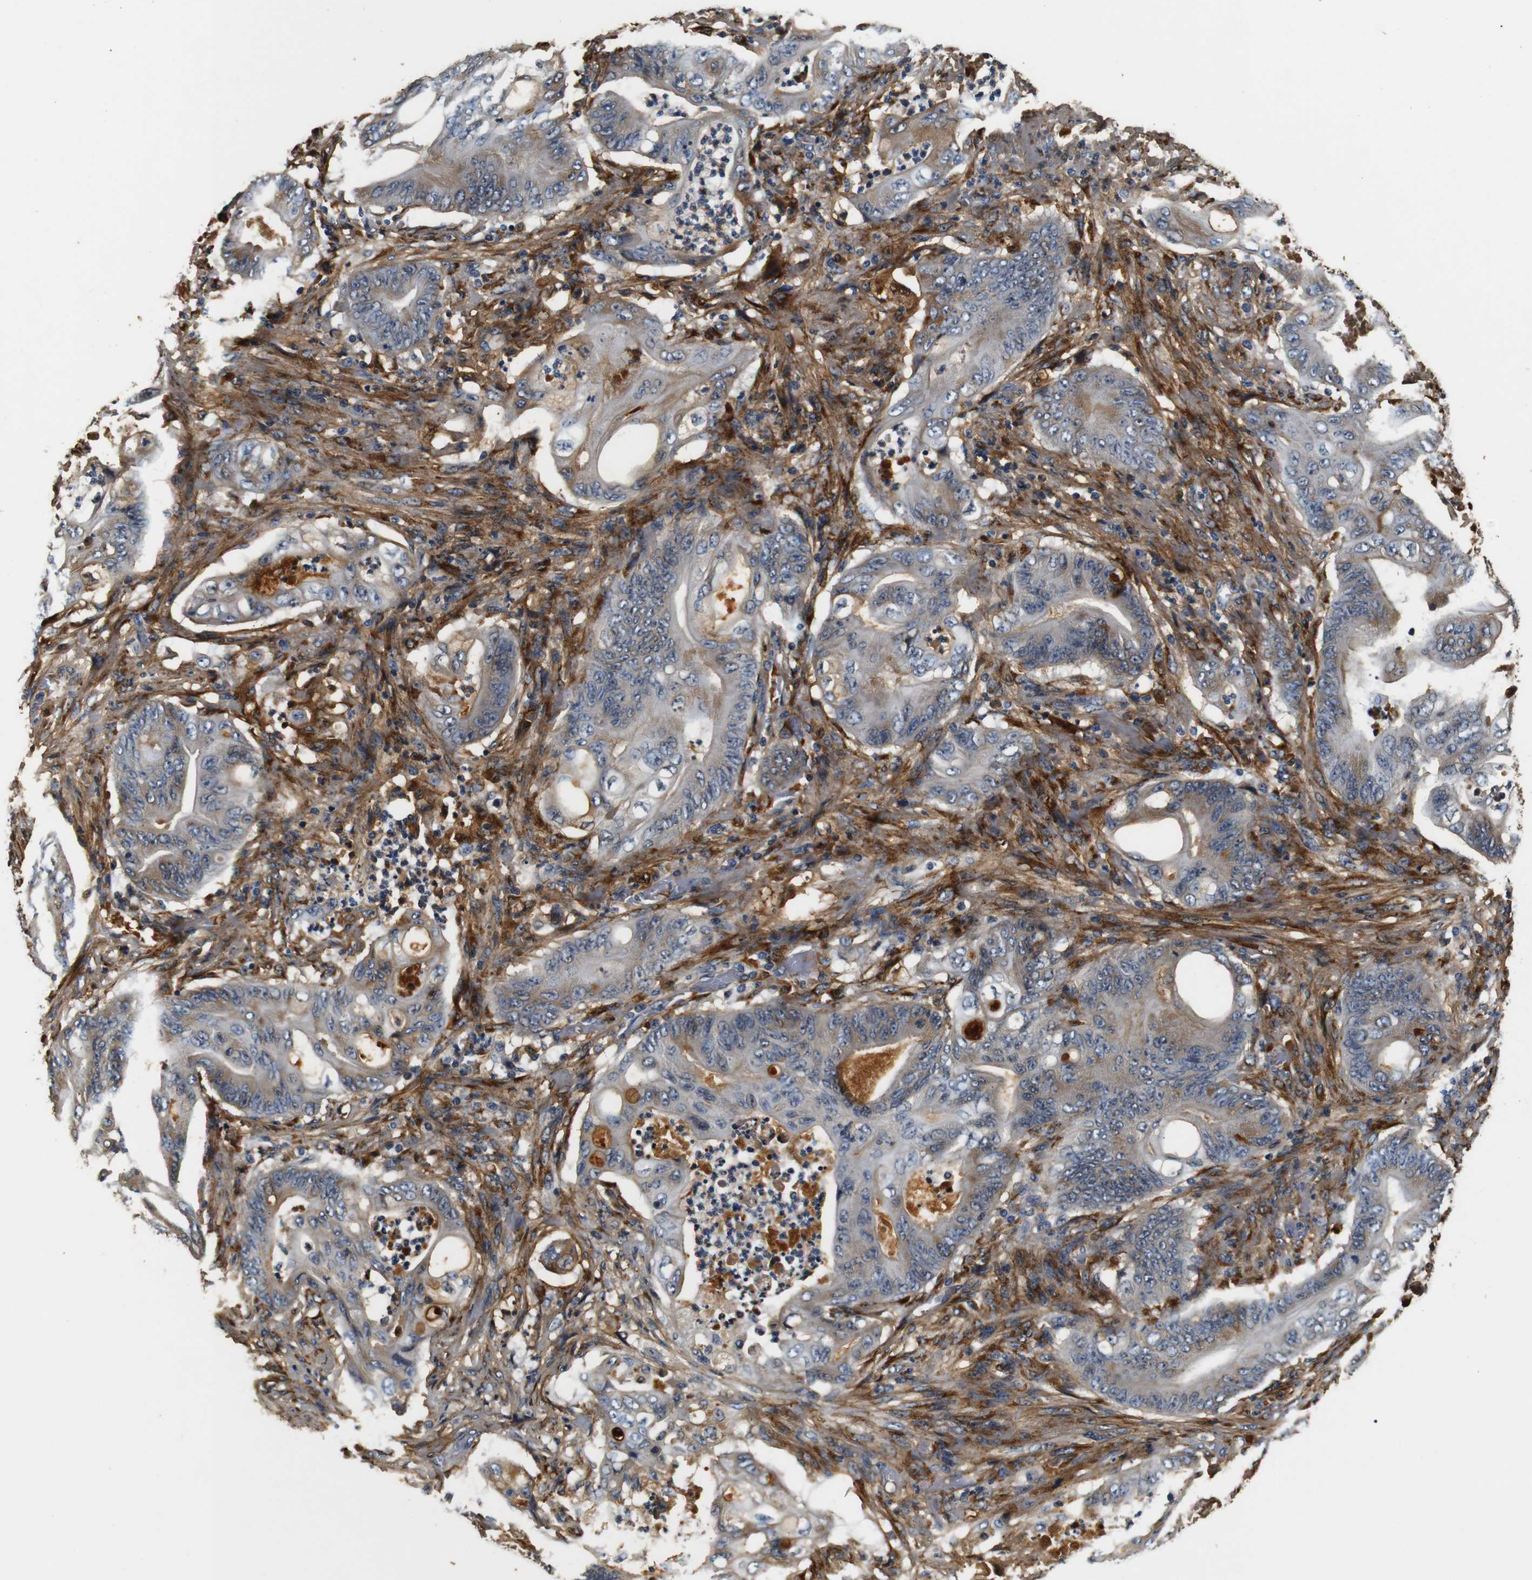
{"staining": {"intensity": "weak", "quantity": "25%-75%", "location": "cytoplasmic/membranous"}, "tissue": "stomach cancer", "cell_type": "Tumor cells", "image_type": "cancer", "snomed": [{"axis": "morphology", "description": "Adenocarcinoma, NOS"}, {"axis": "topography", "description": "Stomach"}], "caption": "Tumor cells exhibit low levels of weak cytoplasmic/membranous staining in about 25%-75% of cells in human stomach cancer (adenocarcinoma).", "gene": "COL1A1", "patient": {"sex": "female", "age": 73}}